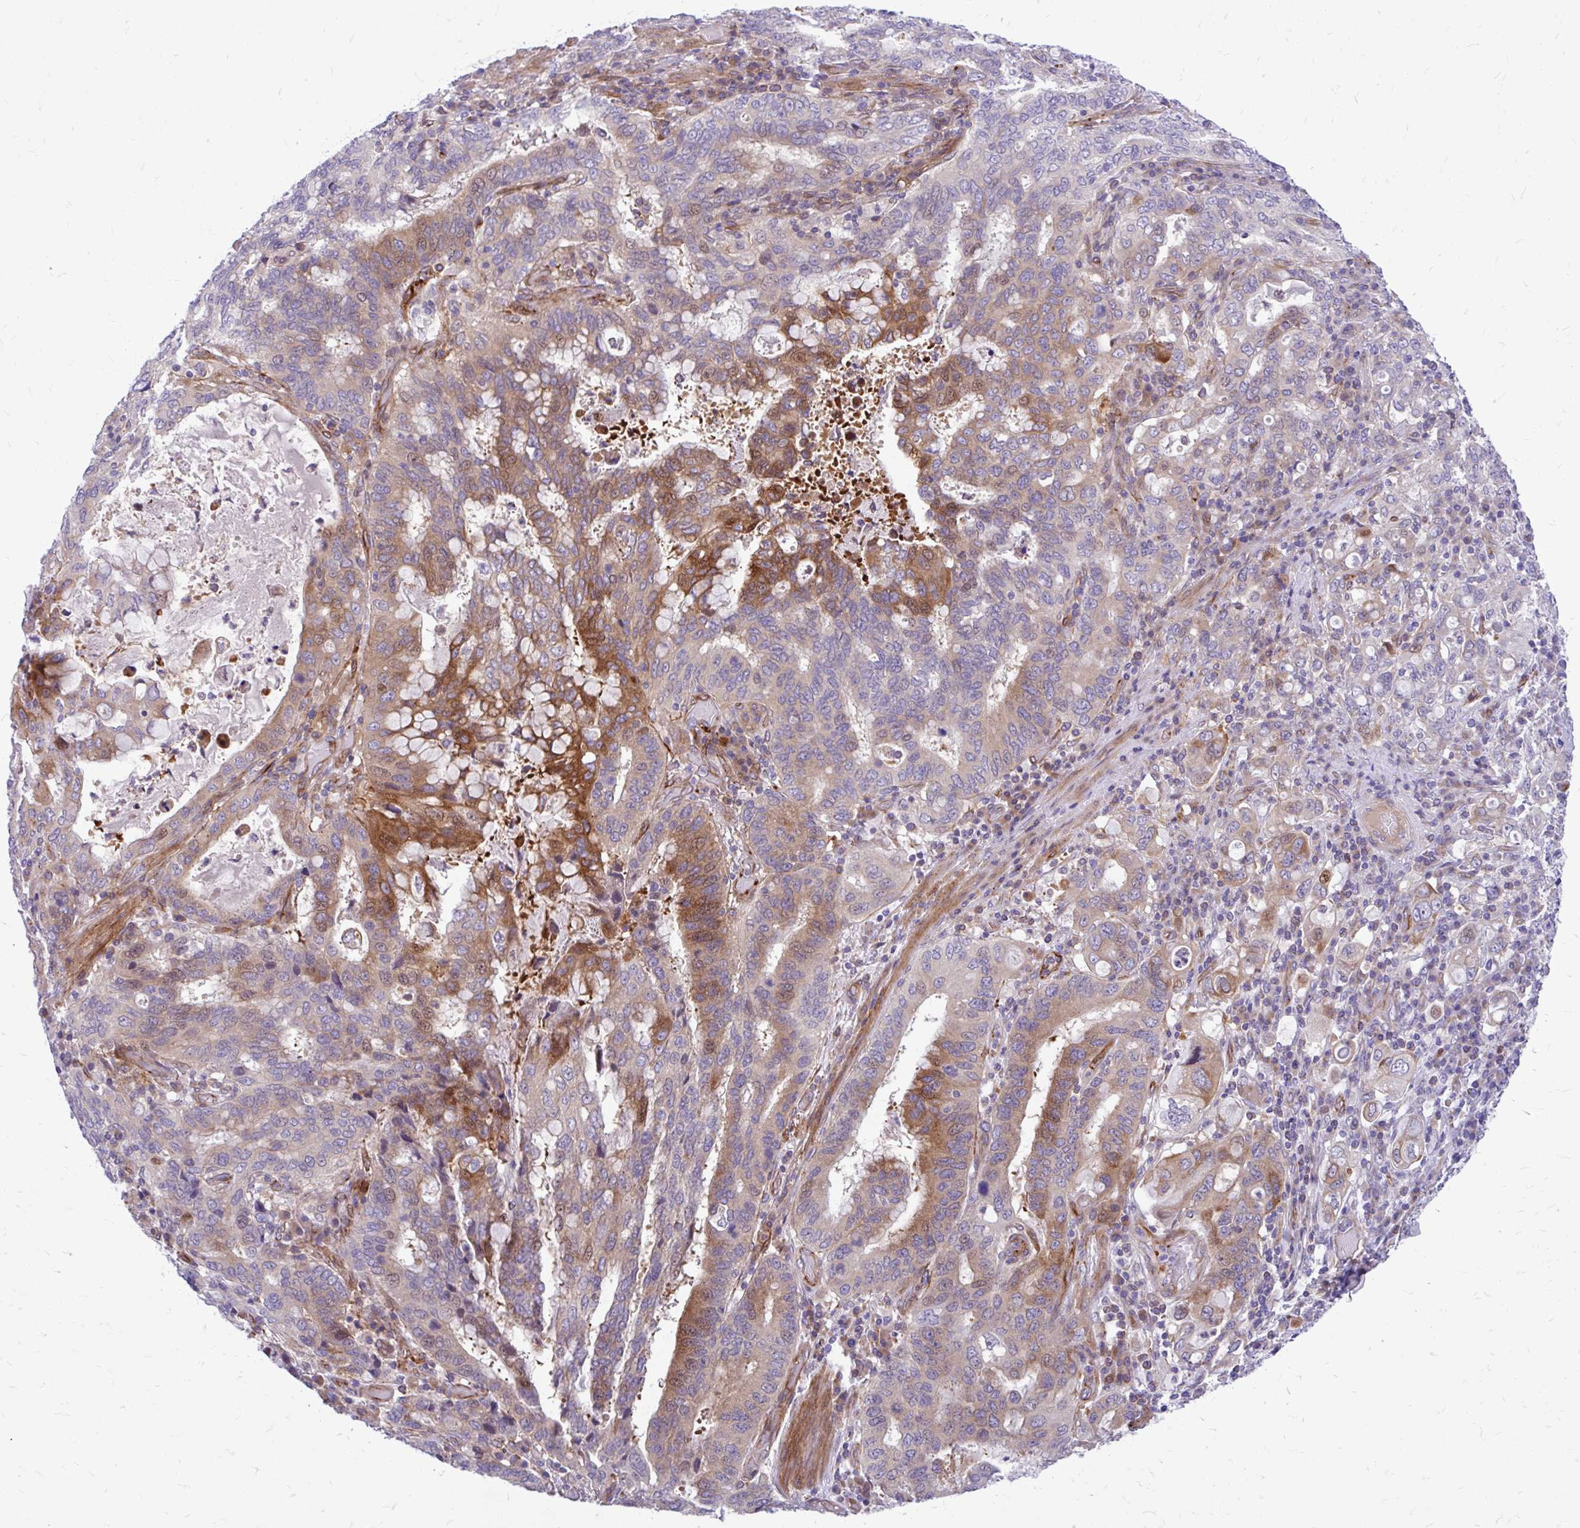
{"staining": {"intensity": "moderate", "quantity": "25%-75%", "location": "cytoplasmic/membranous"}, "tissue": "stomach cancer", "cell_type": "Tumor cells", "image_type": "cancer", "snomed": [{"axis": "morphology", "description": "Adenocarcinoma, NOS"}, {"axis": "topography", "description": "Stomach, upper"}, {"axis": "topography", "description": "Stomach"}], "caption": "DAB (3,3'-diaminobenzidine) immunohistochemical staining of human stomach adenocarcinoma displays moderate cytoplasmic/membranous protein positivity in approximately 25%-75% of tumor cells. (DAB = brown stain, brightfield microscopy at high magnification).", "gene": "ESPNL", "patient": {"sex": "male", "age": 62}}